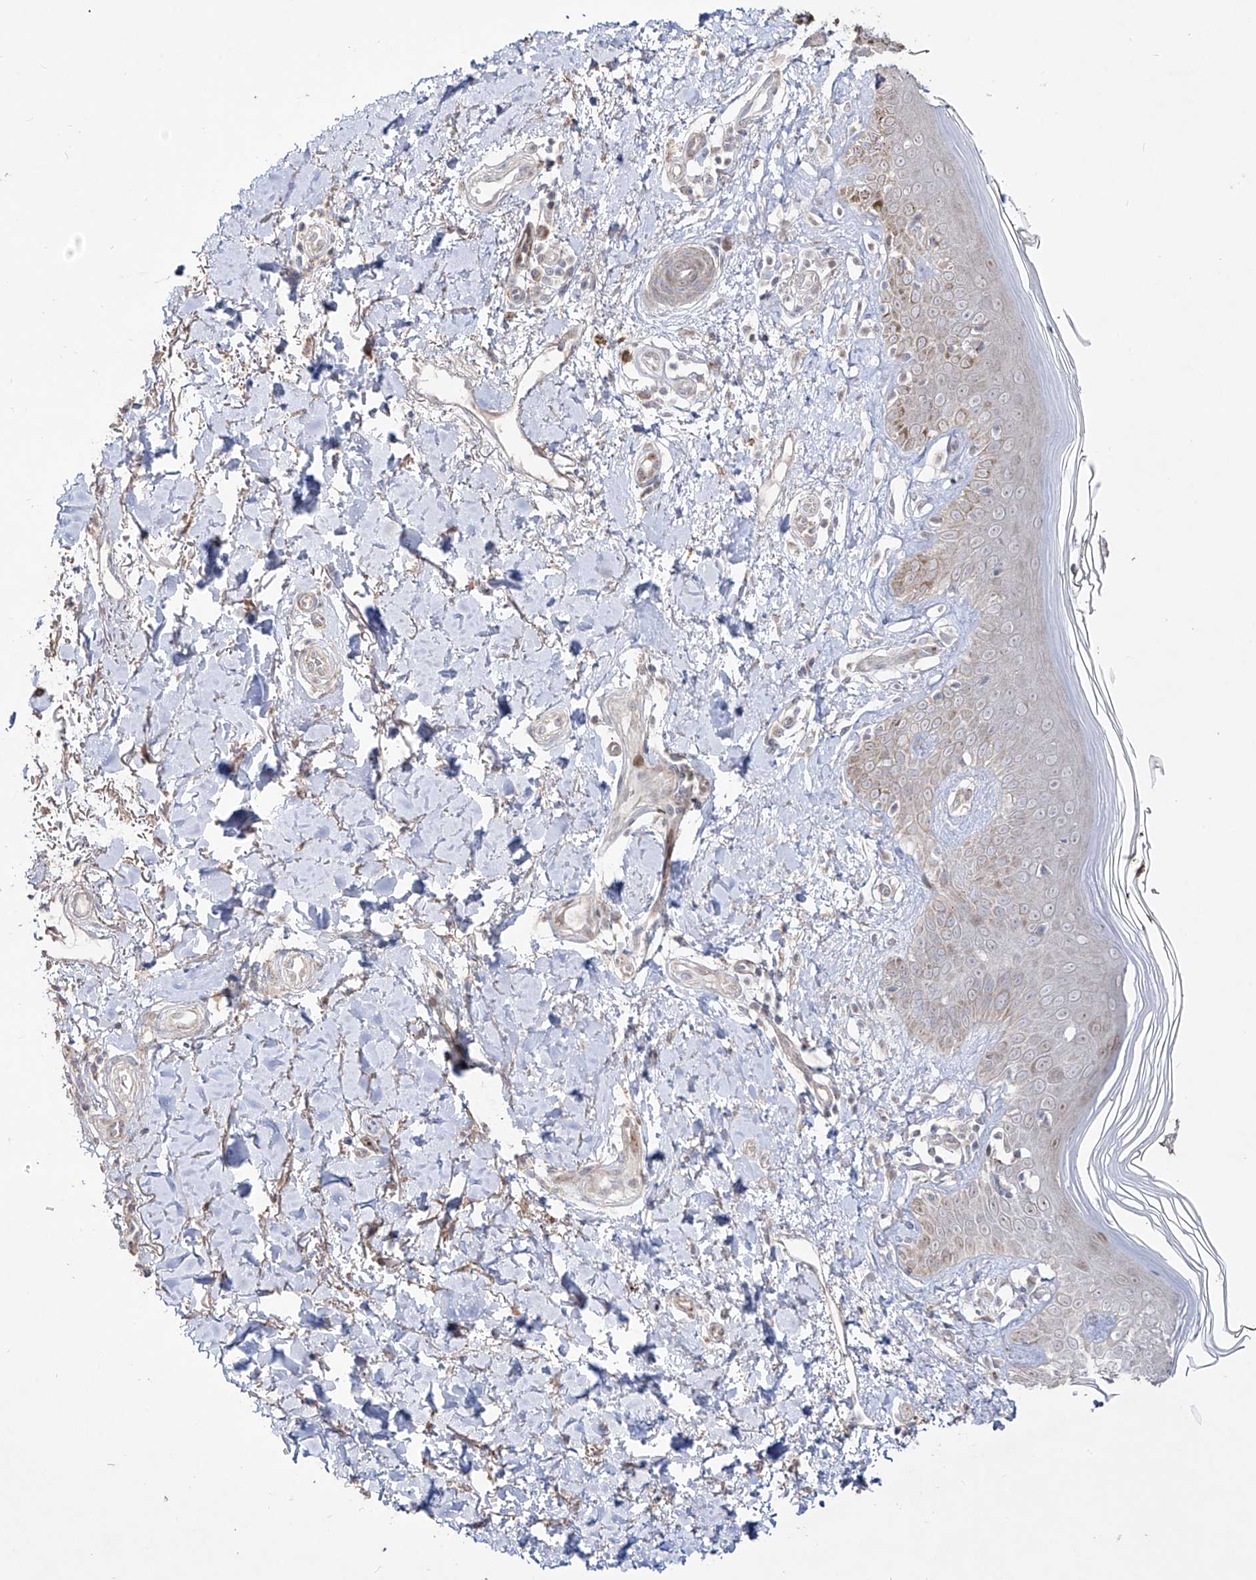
{"staining": {"intensity": "negative", "quantity": "none", "location": "none"}, "tissue": "skin", "cell_type": "Fibroblasts", "image_type": "normal", "snomed": [{"axis": "morphology", "description": "Normal tissue, NOS"}, {"axis": "topography", "description": "Skin"}], "caption": "Immunohistochemistry (IHC) micrograph of benign skin: skin stained with DAB displays no significant protein expression in fibroblasts. (Brightfield microscopy of DAB immunohistochemistry at high magnification).", "gene": "YKT6", "patient": {"sex": "female", "age": 64}}